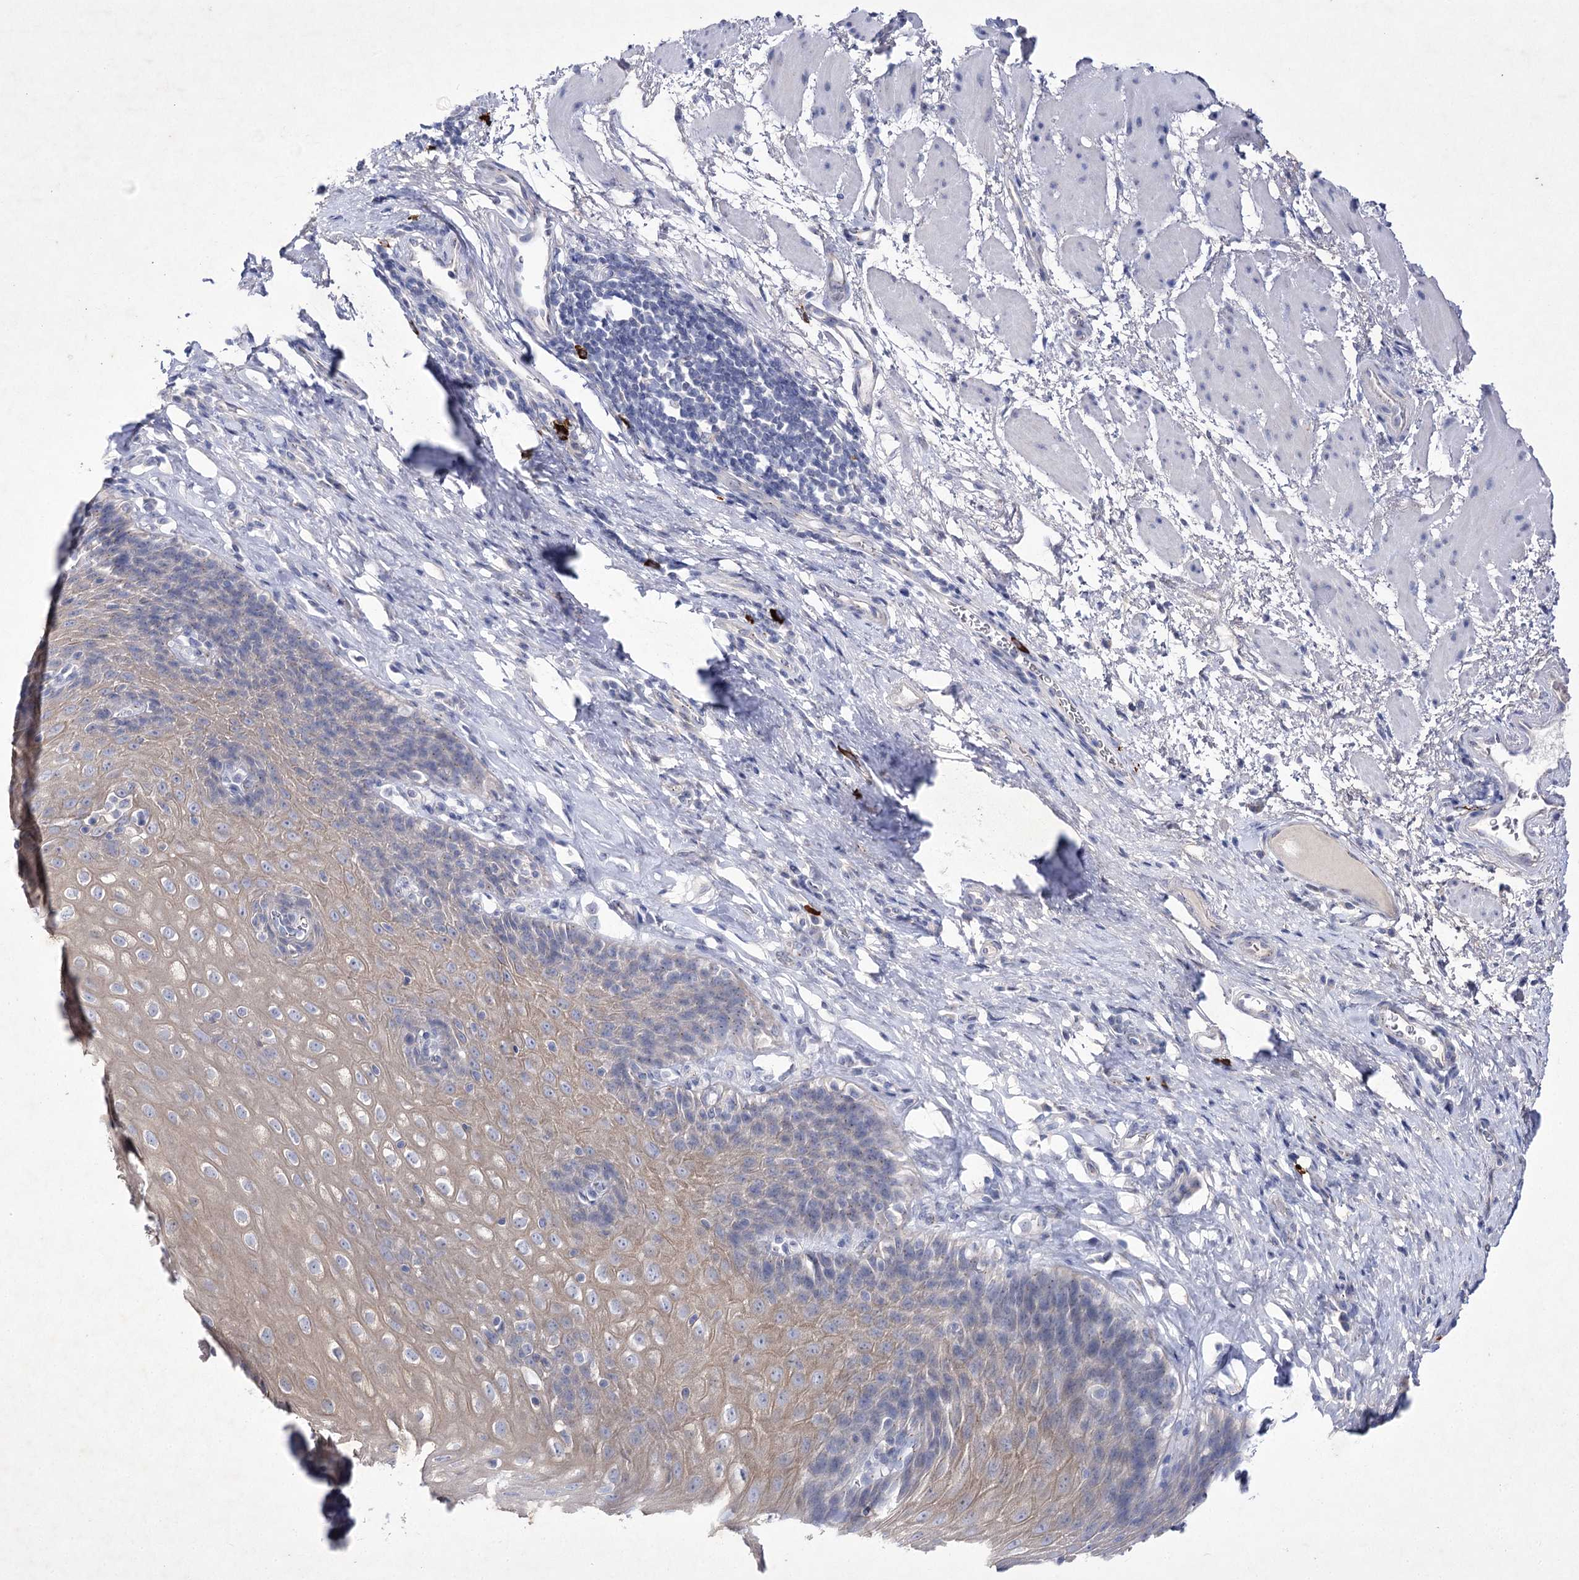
{"staining": {"intensity": "weak", "quantity": "25%-75%", "location": "cytoplasmic/membranous"}, "tissue": "esophagus", "cell_type": "Squamous epithelial cells", "image_type": "normal", "snomed": [{"axis": "morphology", "description": "Normal tissue, NOS"}, {"axis": "topography", "description": "Esophagus"}], "caption": "Esophagus stained with DAB (3,3'-diaminobenzidine) immunohistochemistry (IHC) displays low levels of weak cytoplasmic/membranous expression in approximately 25%-75% of squamous epithelial cells.", "gene": "COX15", "patient": {"sex": "female", "age": 61}}